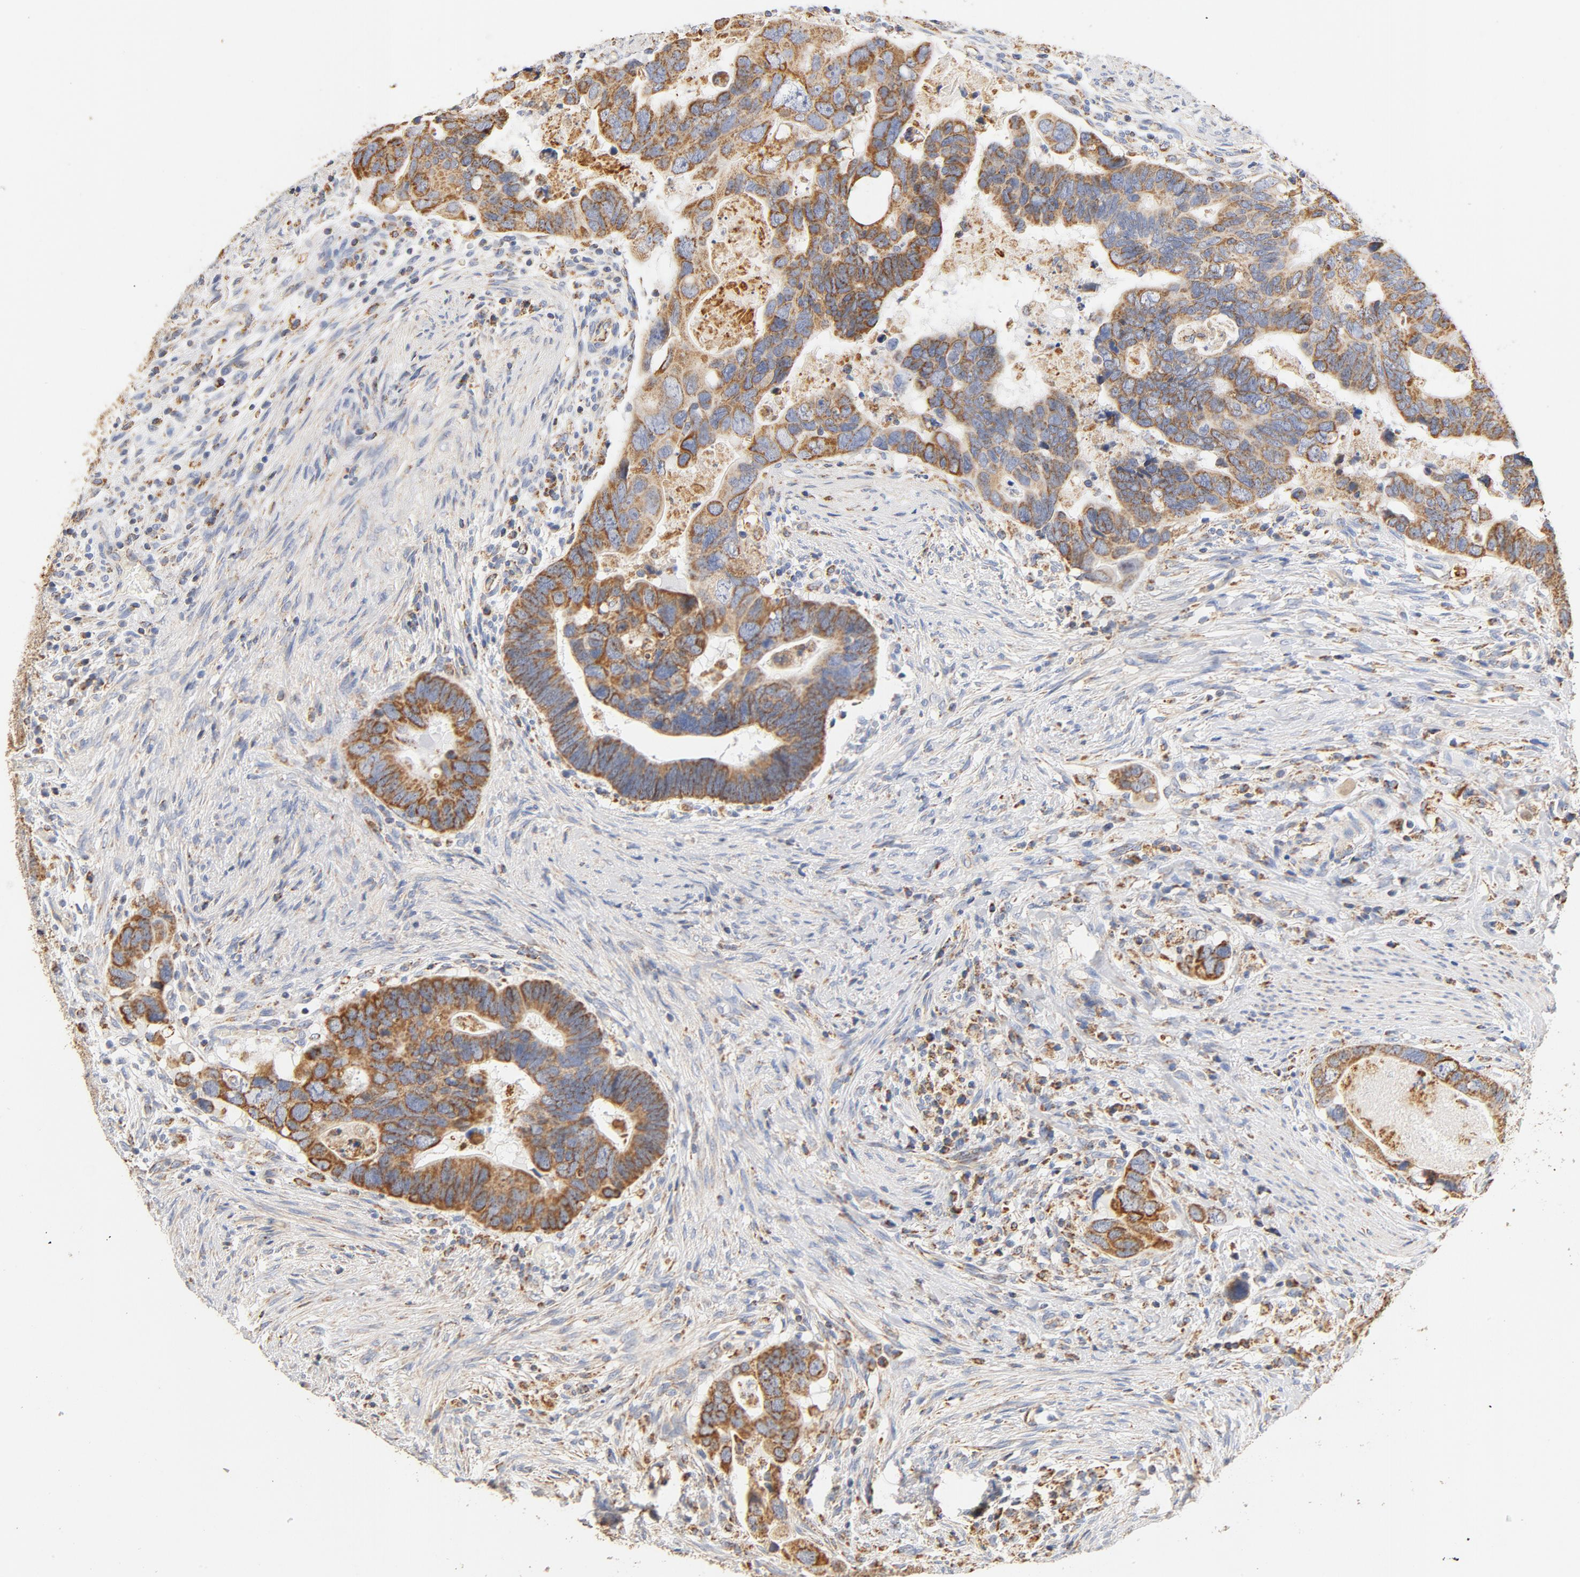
{"staining": {"intensity": "moderate", "quantity": ">75%", "location": "cytoplasmic/membranous"}, "tissue": "colorectal cancer", "cell_type": "Tumor cells", "image_type": "cancer", "snomed": [{"axis": "morphology", "description": "Adenocarcinoma, NOS"}, {"axis": "topography", "description": "Rectum"}], "caption": "Colorectal adenocarcinoma stained for a protein (brown) exhibits moderate cytoplasmic/membranous positive positivity in about >75% of tumor cells.", "gene": "COX4I1", "patient": {"sex": "male", "age": 53}}